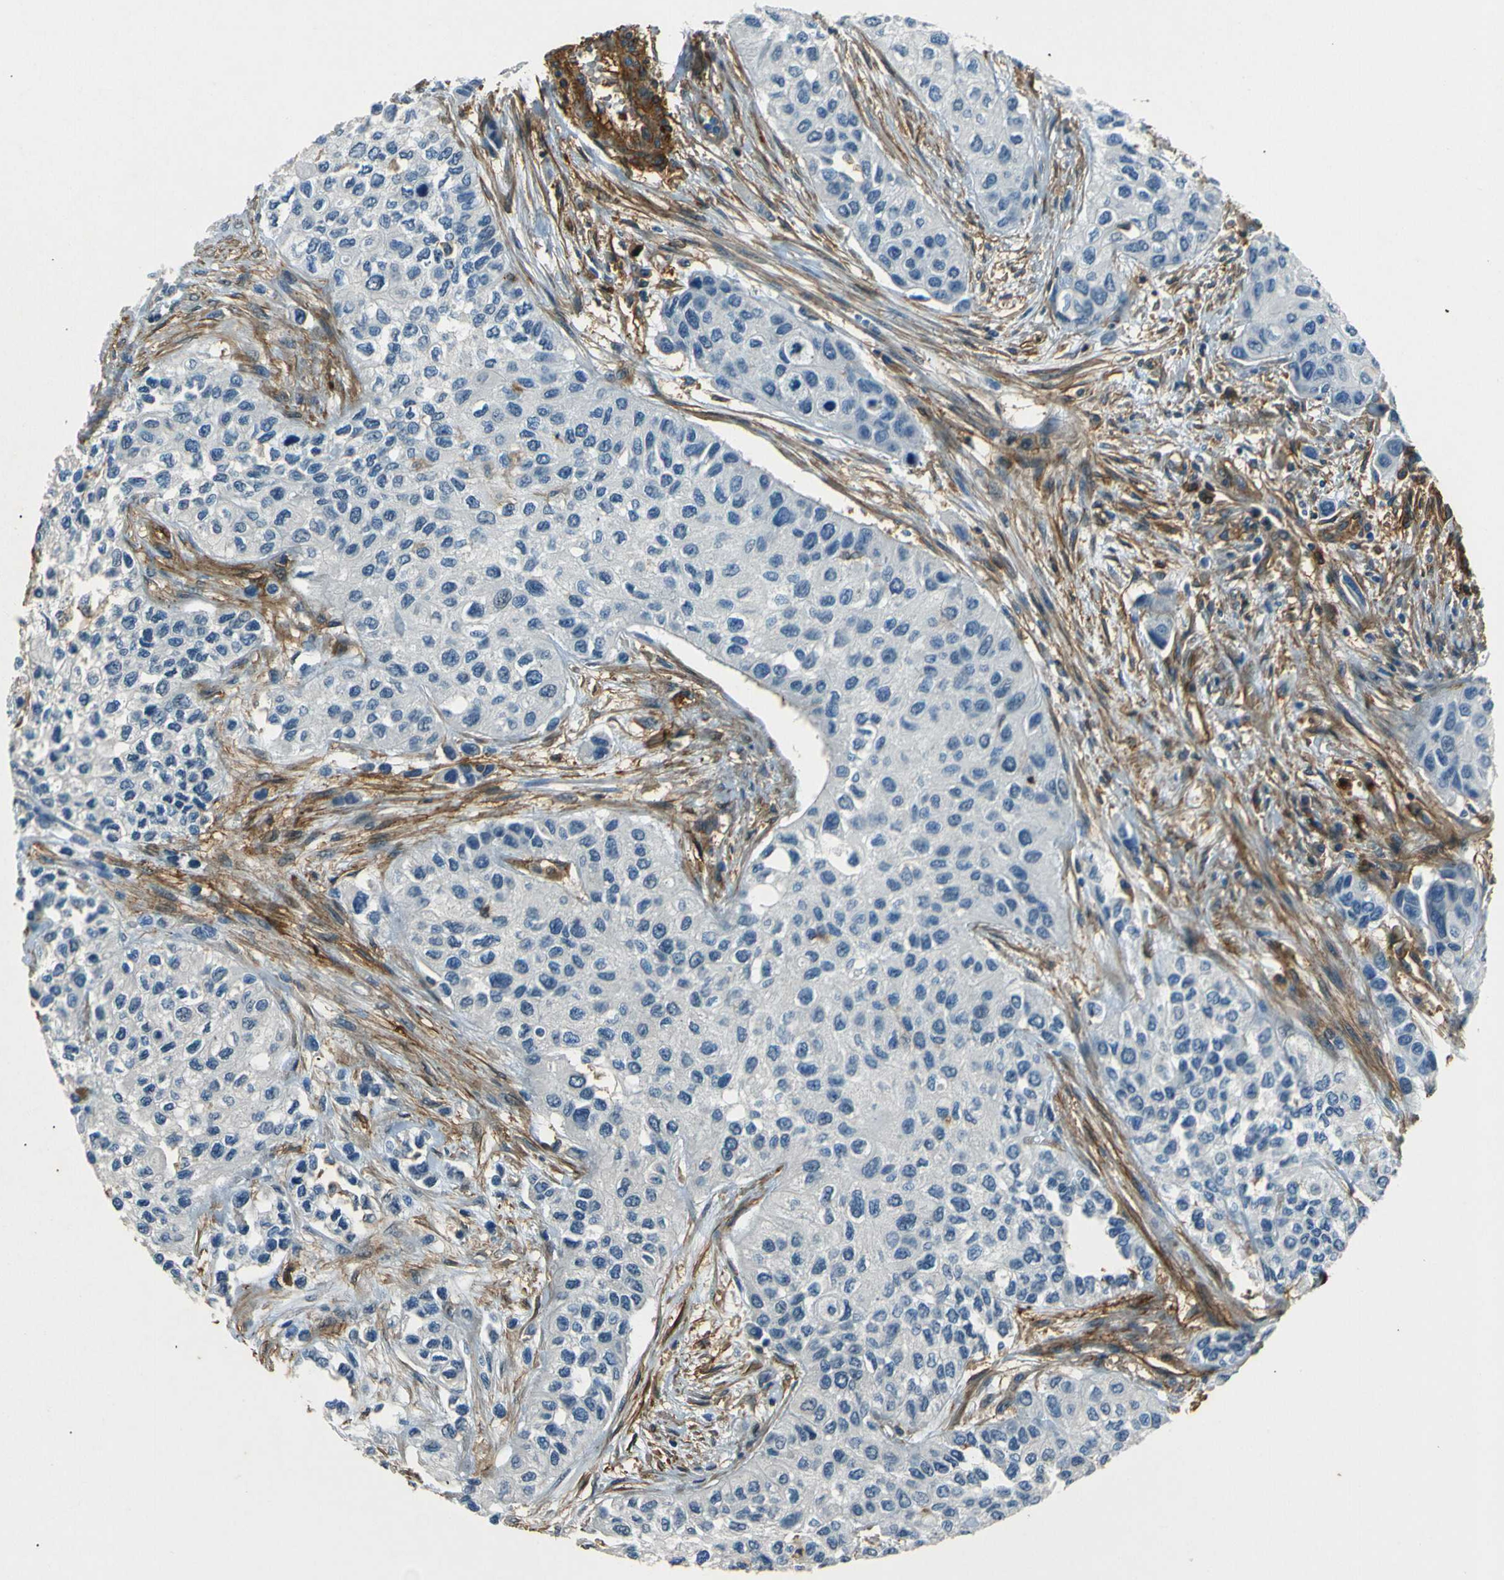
{"staining": {"intensity": "negative", "quantity": "none", "location": "none"}, "tissue": "urothelial cancer", "cell_type": "Tumor cells", "image_type": "cancer", "snomed": [{"axis": "morphology", "description": "Urothelial carcinoma, High grade"}, {"axis": "topography", "description": "Urinary bladder"}], "caption": "An immunohistochemistry (IHC) histopathology image of urothelial cancer is shown. There is no staining in tumor cells of urothelial cancer.", "gene": "ENTPD1", "patient": {"sex": "female", "age": 56}}